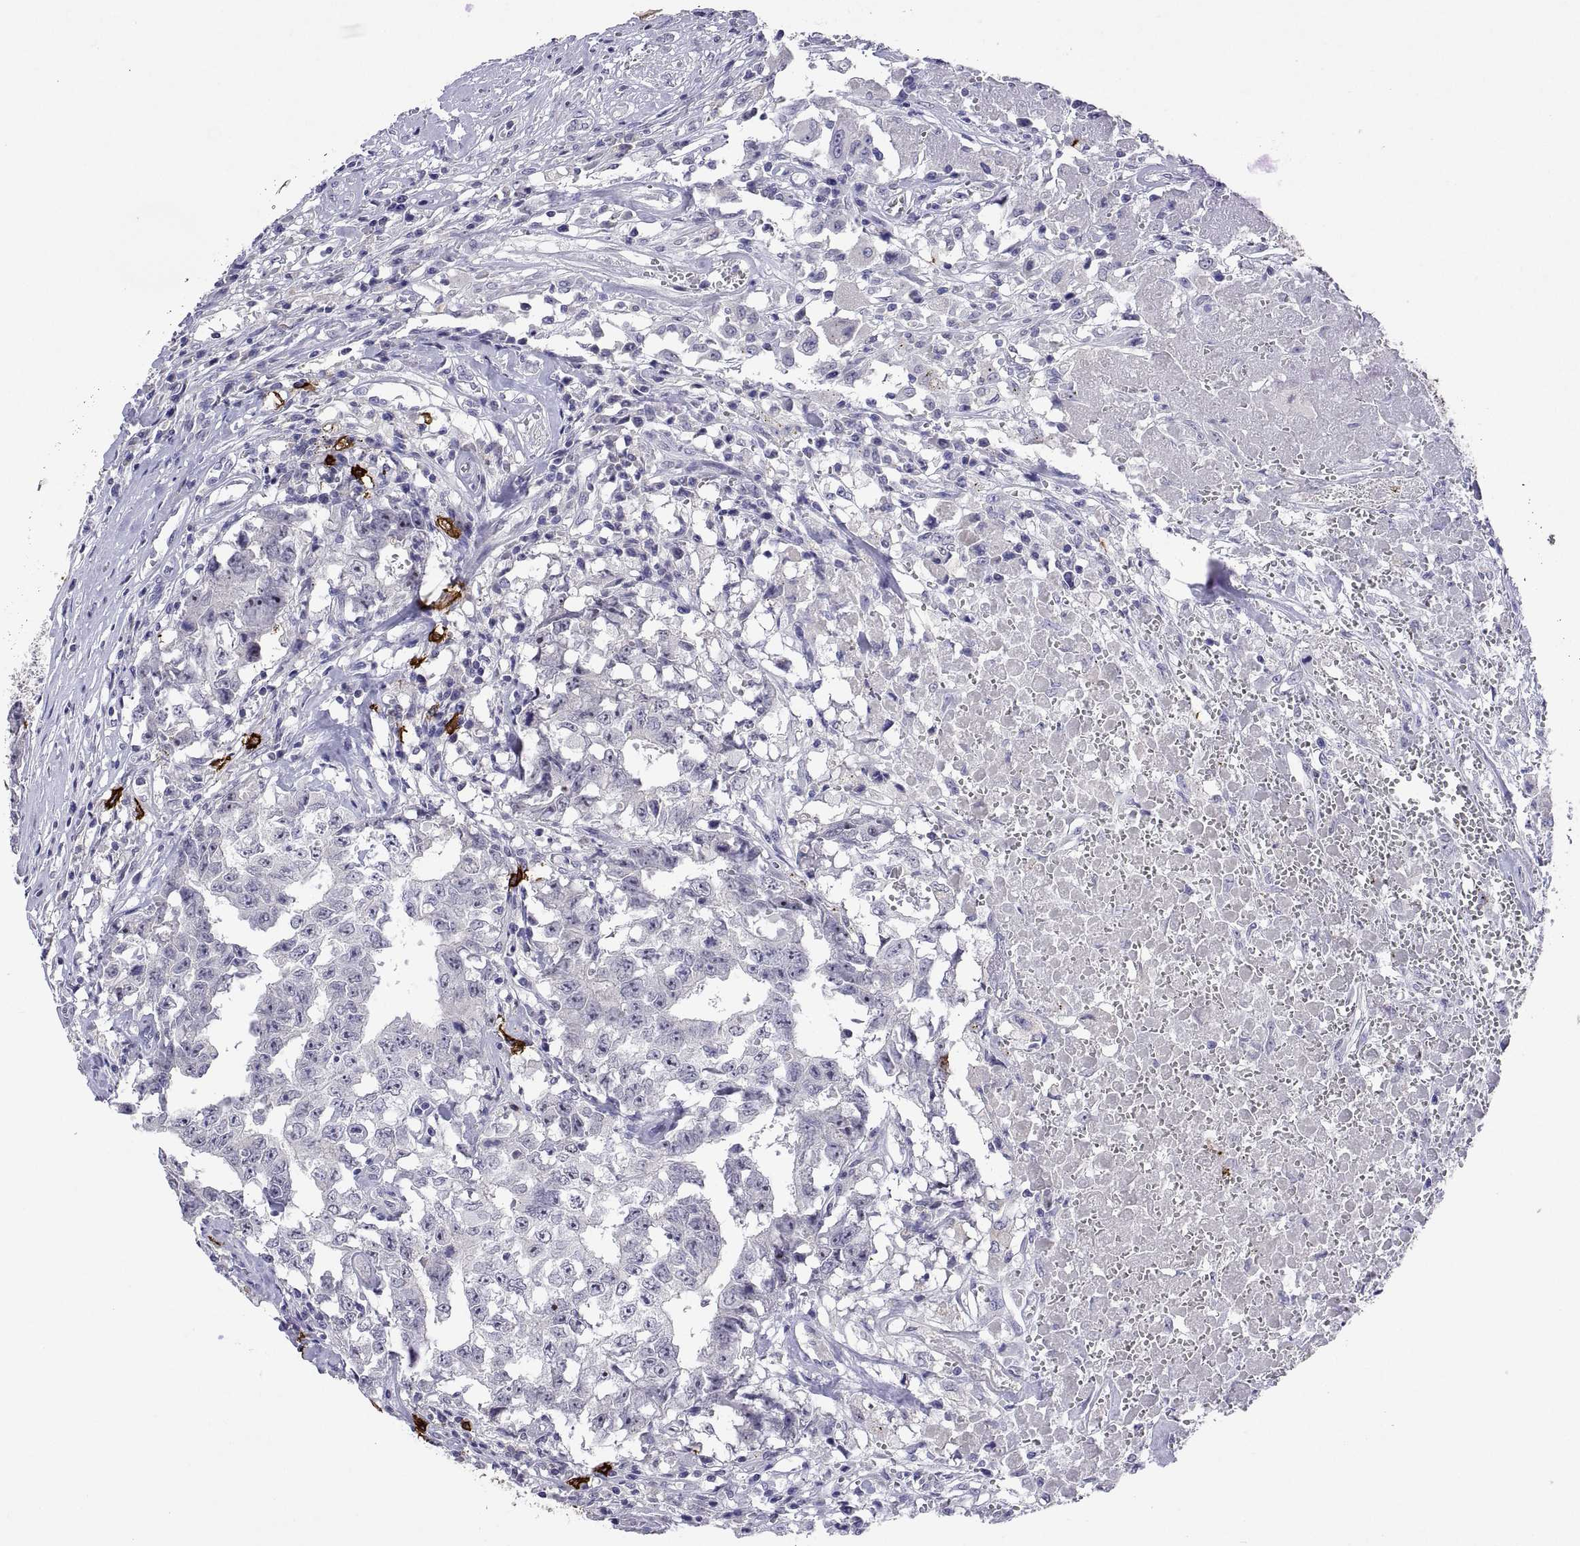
{"staining": {"intensity": "negative", "quantity": "none", "location": "none"}, "tissue": "testis cancer", "cell_type": "Tumor cells", "image_type": "cancer", "snomed": [{"axis": "morphology", "description": "Carcinoma, Embryonal, NOS"}, {"axis": "topography", "description": "Testis"}], "caption": "This image is of testis cancer (embryonal carcinoma) stained with IHC to label a protein in brown with the nuclei are counter-stained blue. There is no expression in tumor cells. The staining was performed using DAB to visualize the protein expression in brown, while the nuclei were stained in blue with hematoxylin (Magnification: 20x).", "gene": "MS4A1", "patient": {"sex": "male", "age": 36}}